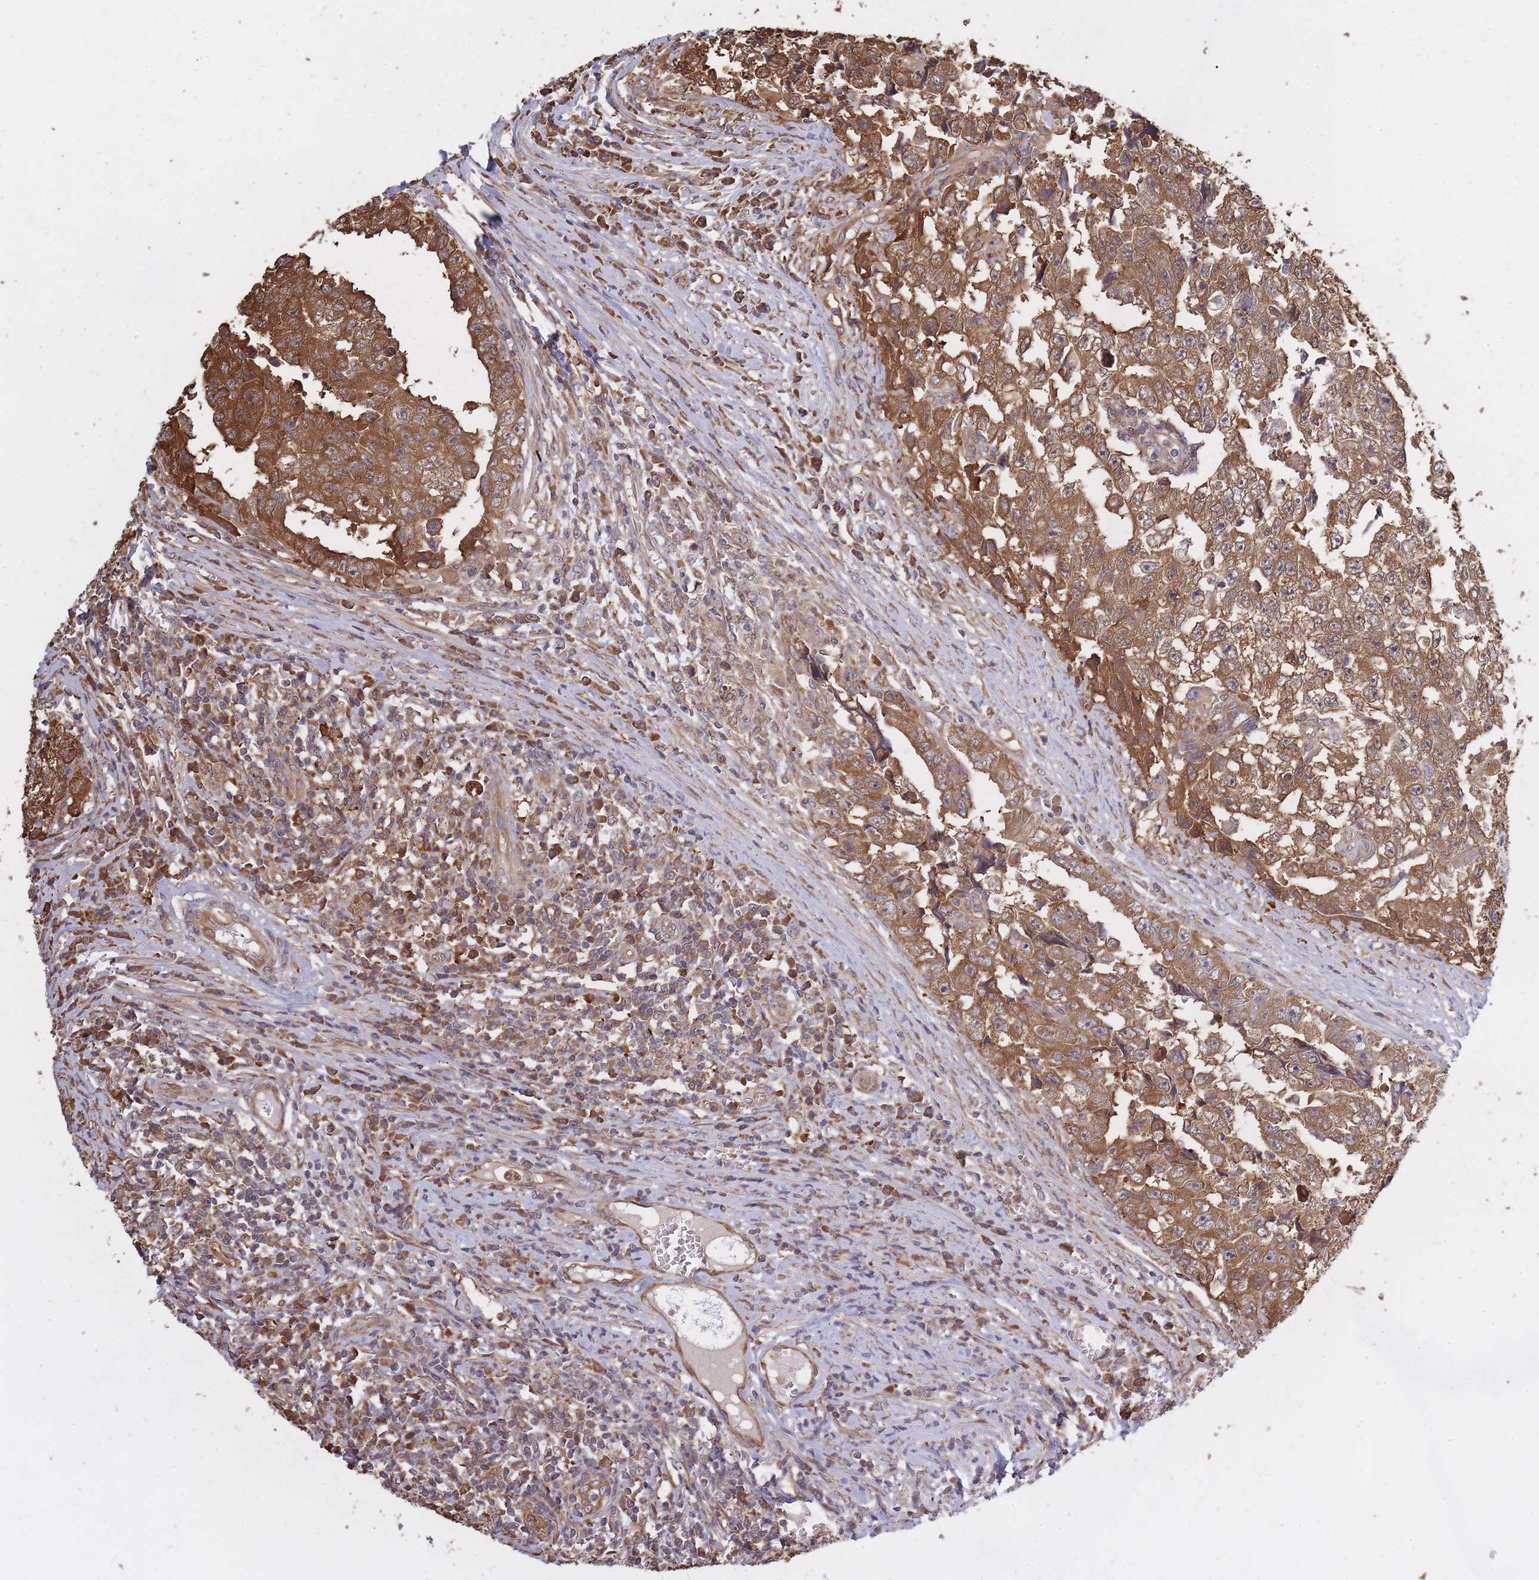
{"staining": {"intensity": "moderate", "quantity": ">75%", "location": "cytoplasmic/membranous"}, "tissue": "testis cancer", "cell_type": "Tumor cells", "image_type": "cancer", "snomed": [{"axis": "morphology", "description": "Carcinoma, Embryonal, NOS"}, {"axis": "topography", "description": "Testis"}], "caption": "Approximately >75% of tumor cells in testis embryonal carcinoma show moderate cytoplasmic/membranous protein staining as visualized by brown immunohistochemical staining.", "gene": "ARL13B", "patient": {"sex": "male", "age": 25}}